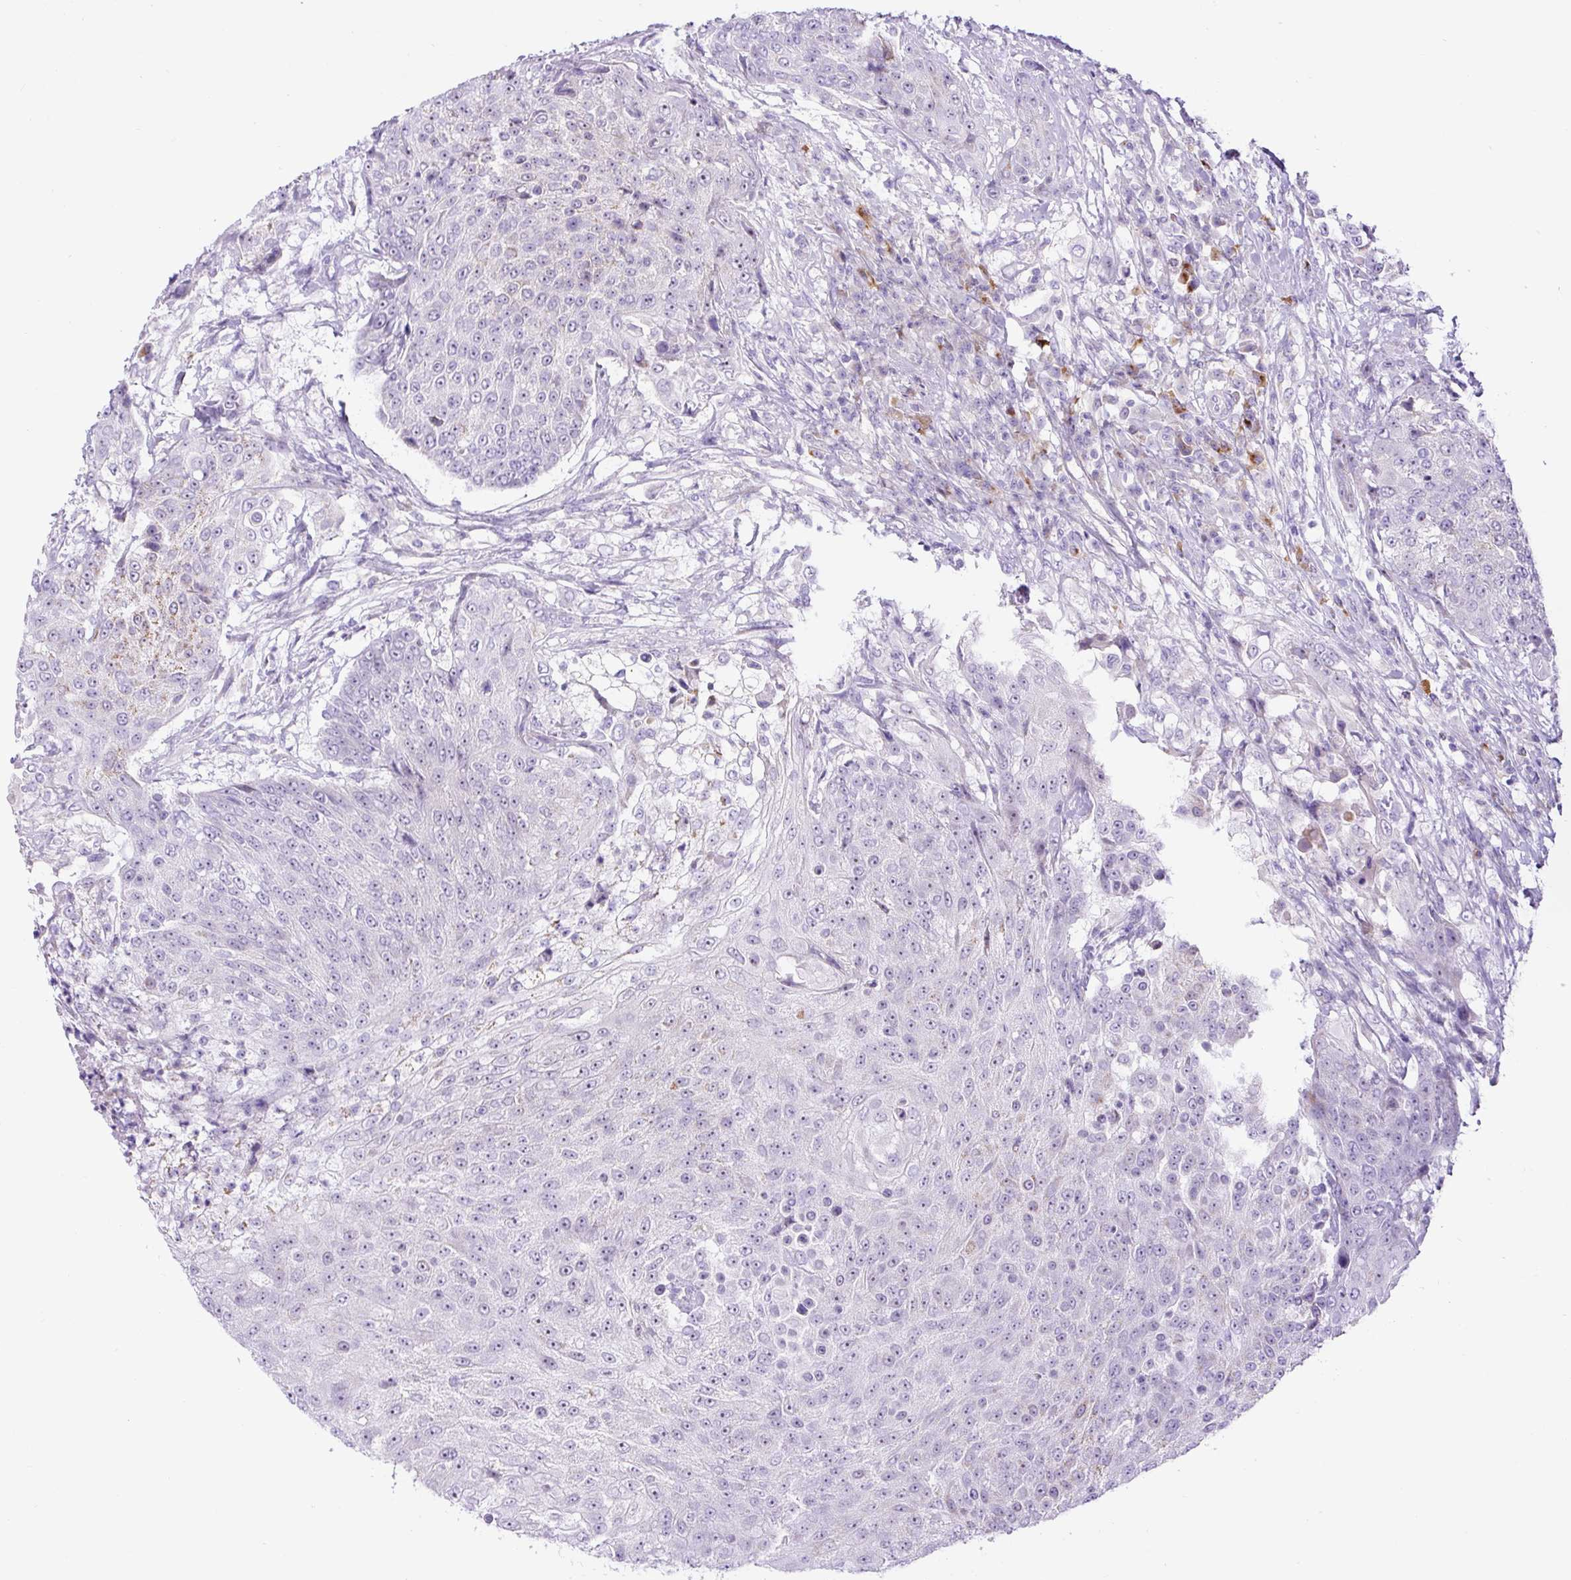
{"staining": {"intensity": "weak", "quantity": "<25%", "location": "cytoplasmic/membranous"}, "tissue": "urothelial cancer", "cell_type": "Tumor cells", "image_type": "cancer", "snomed": [{"axis": "morphology", "description": "Urothelial carcinoma, High grade"}, {"axis": "topography", "description": "Urinary bladder"}], "caption": "High magnification brightfield microscopy of urothelial cancer stained with DAB (brown) and counterstained with hematoxylin (blue): tumor cells show no significant expression.", "gene": "ZNF596", "patient": {"sex": "female", "age": 63}}